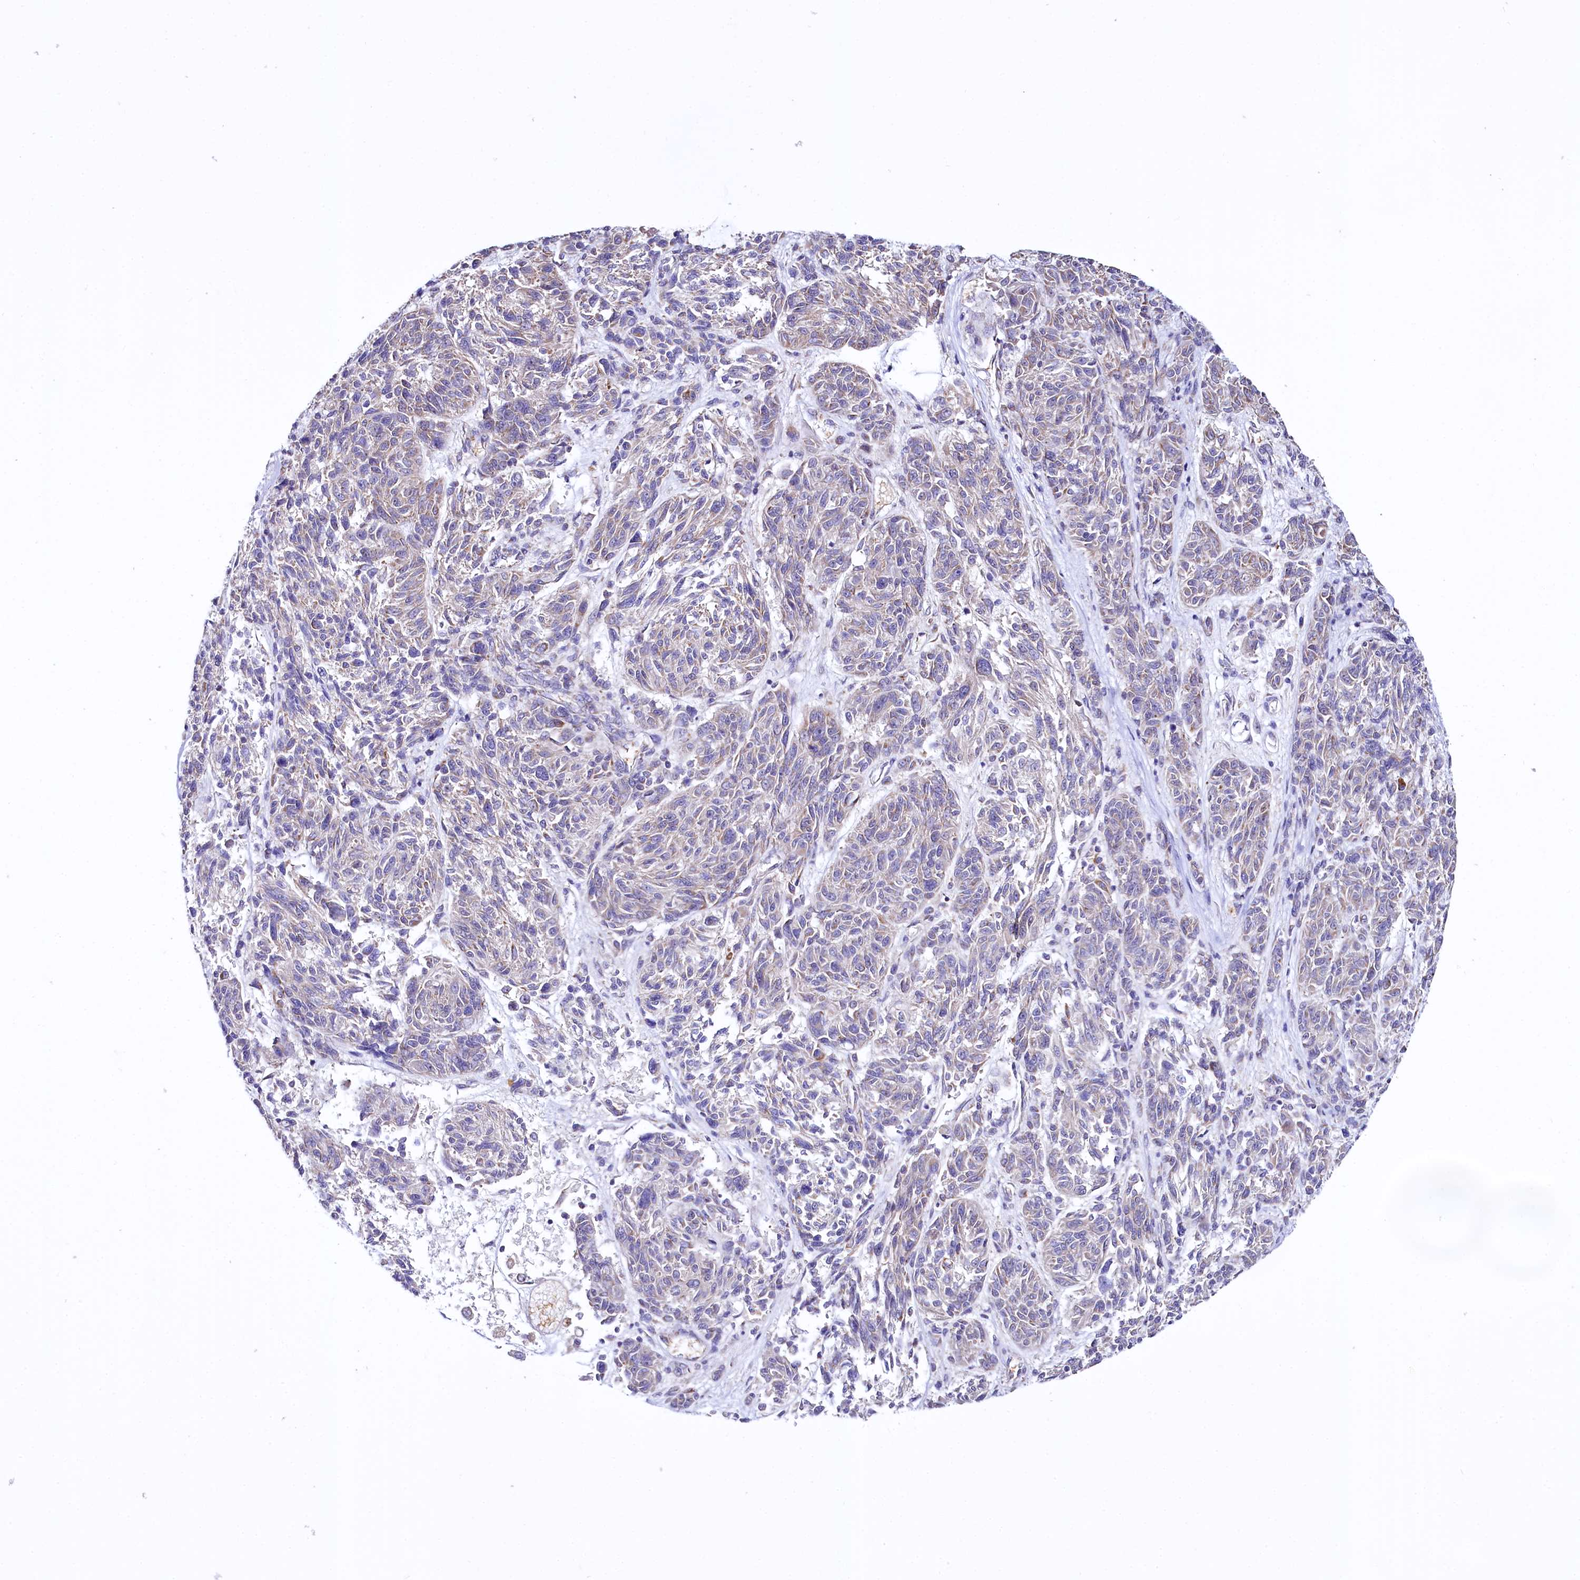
{"staining": {"intensity": "moderate", "quantity": "25%-75%", "location": "cytoplasmic/membranous"}, "tissue": "melanoma", "cell_type": "Tumor cells", "image_type": "cancer", "snomed": [{"axis": "morphology", "description": "Malignant melanoma, NOS"}, {"axis": "topography", "description": "Skin"}], "caption": "Immunohistochemical staining of human malignant melanoma shows moderate cytoplasmic/membranous protein expression in approximately 25%-75% of tumor cells.", "gene": "CEP295", "patient": {"sex": "male", "age": 53}}